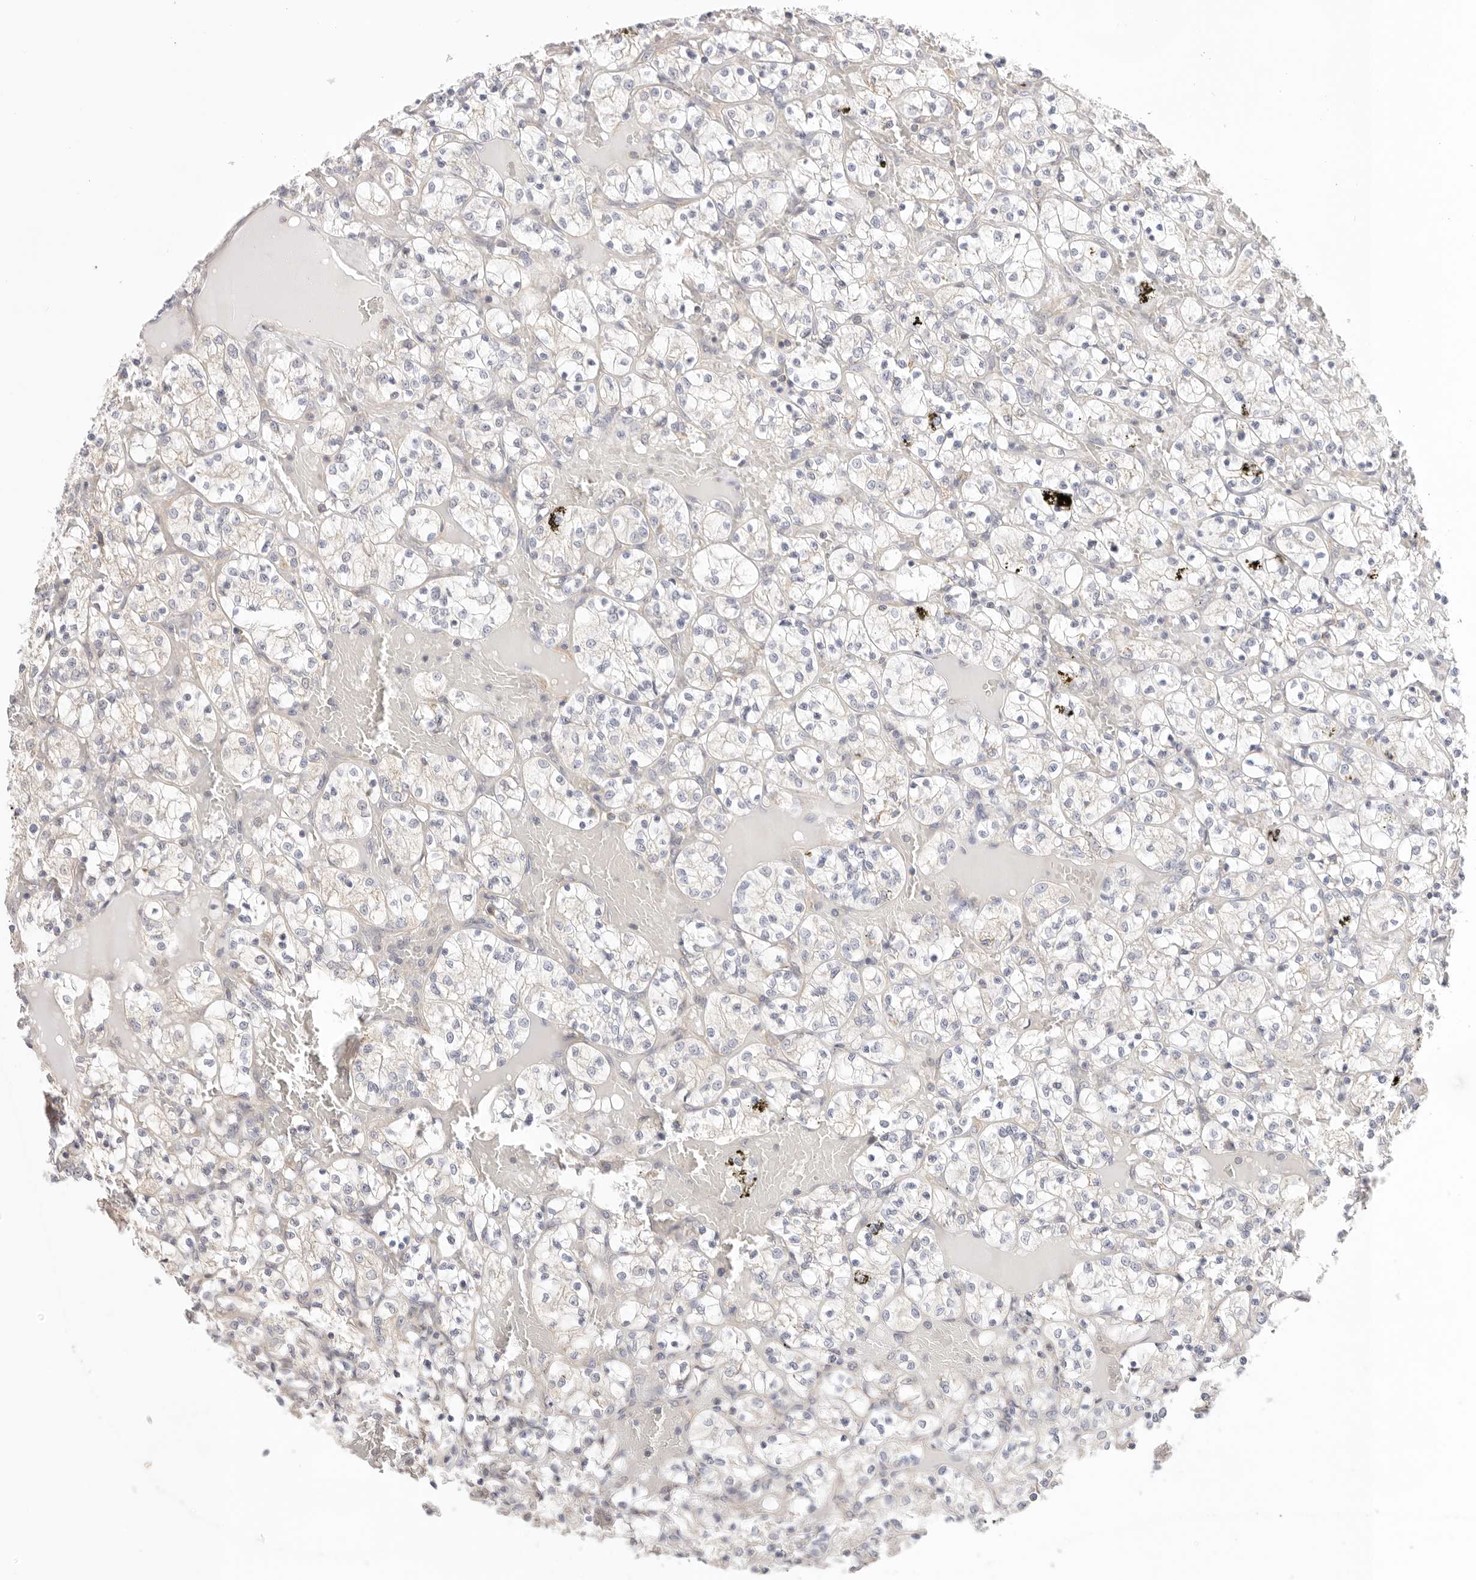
{"staining": {"intensity": "negative", "quantity": "none", "location": "none"}, "tissue": "renal cancer", "cell_type": "Tumor cells", "image_type": "cancer", "snomed": [{"axis": "morphology", "description": "Adenocarcinoma, NOS"}, {"axis": "topography", "description": "Kidney"}], "caption": "Tumor cells are negative for brown protein staining in renal cancer.", "gene": "KCMF1", "patient": {"sex": "female", "age": 69}}